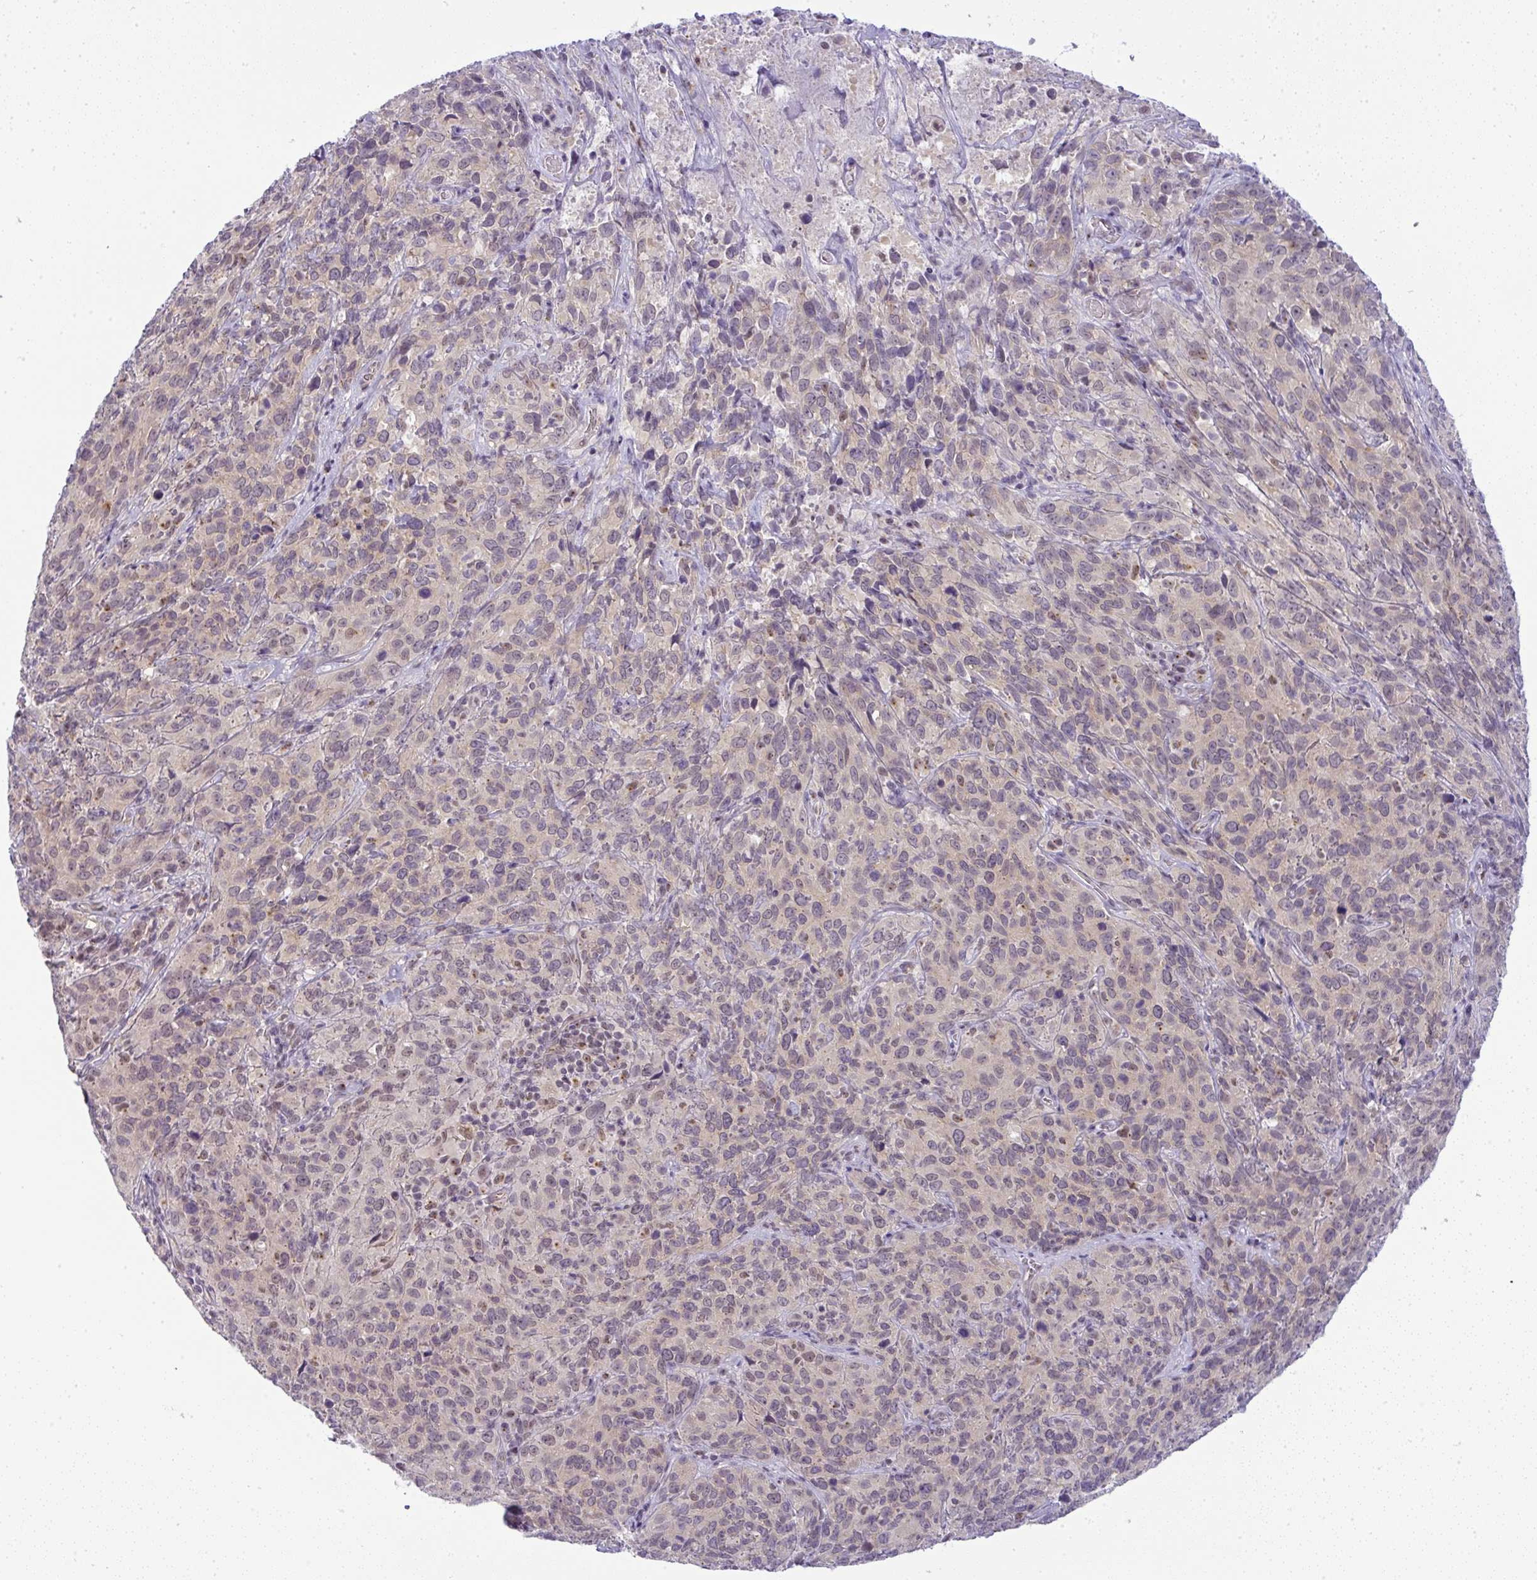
{"staining": {"intensity": "negative", "quantity": "none", "location": "none"}, "tissue": "cervical cancer", "cell_type": "Tumor cells", "image_type": "cancer", "snomed": [{"axis": "morphology", "description": "Squamous cell carcinoma, NOS"}, {"axis": "topography", "description": "Cervix"}], "caption": "DAB (3,3'-diaminobenzidine) immunohistochemical staining of human cervical cancer (squamous cell carcinoma) reveals no significant expression in tumor cells.", "gene": "DZIP1", "patient": {"sex": "female", "age": 51}}